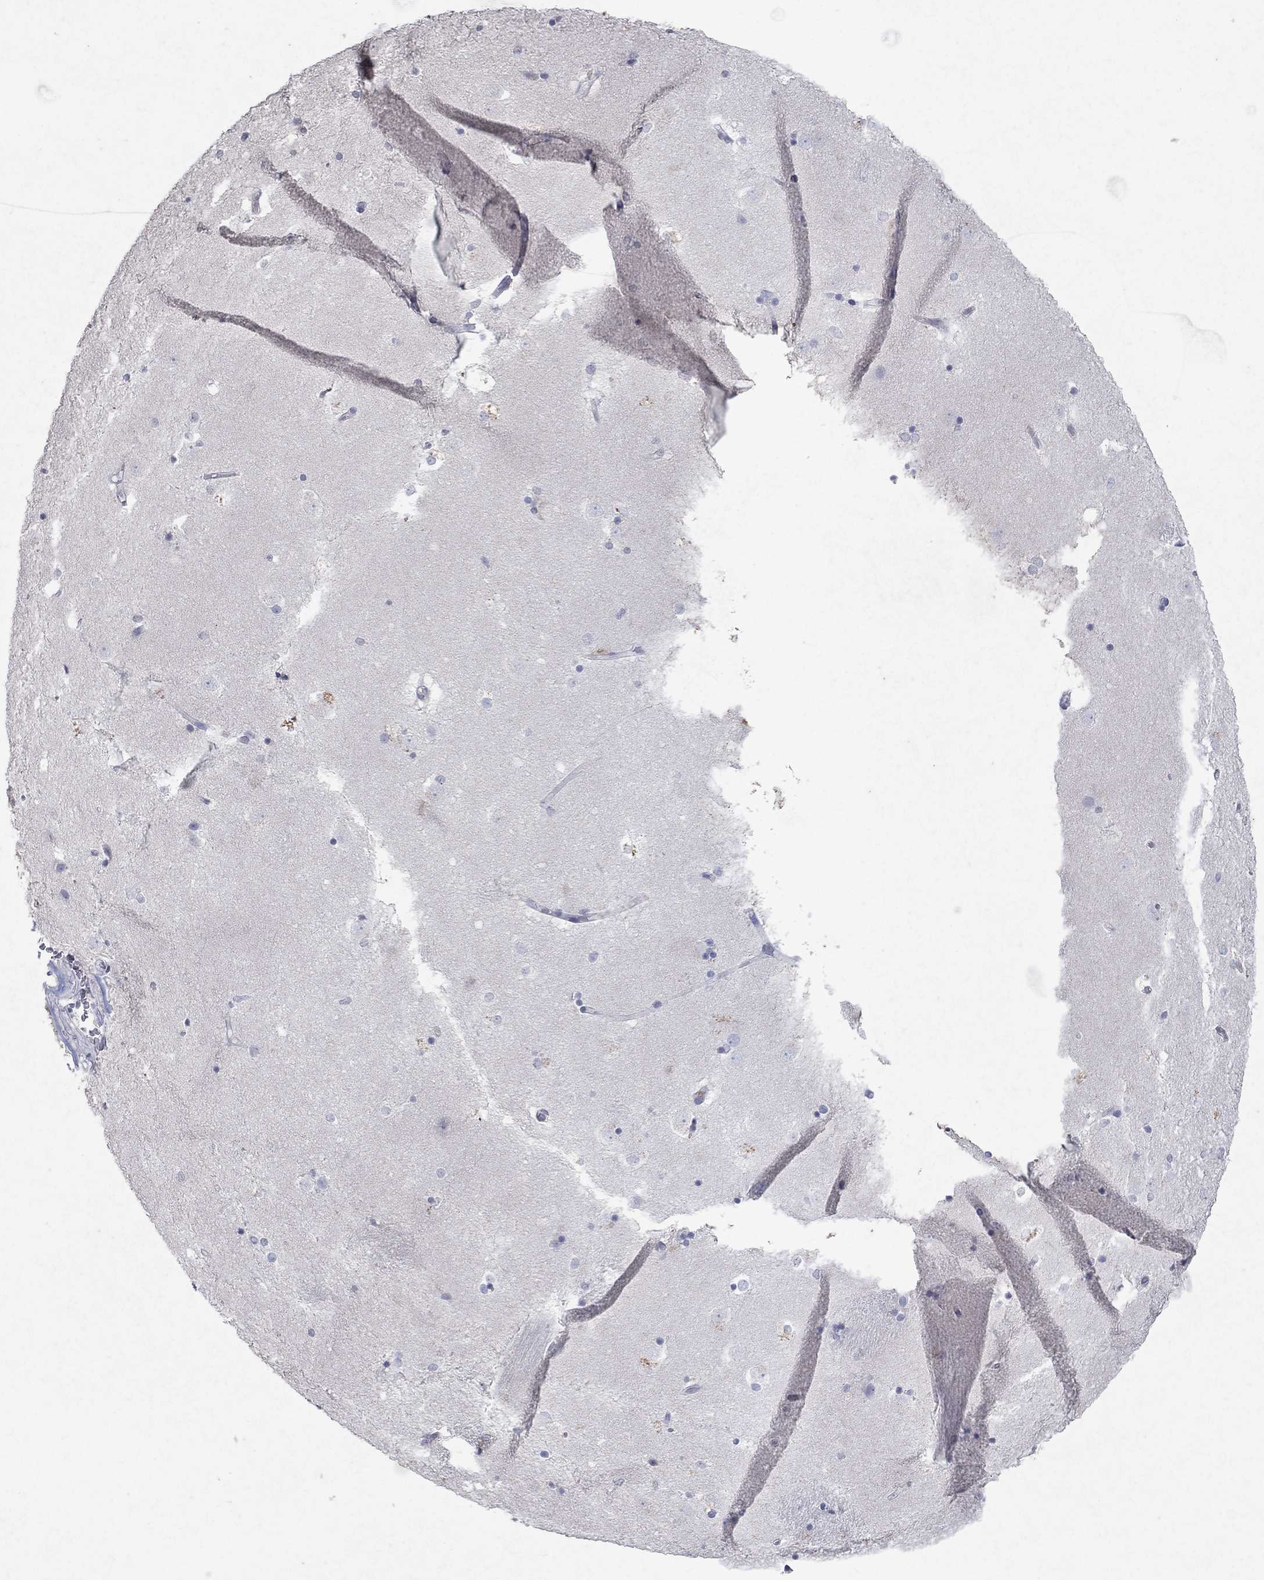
{"staining": {"intensity": "negative", "quantity": "none", "location": "none"}, "tissue": "caudate", "cell_type": "Glial cells", "image_type": "normal", "snomed": [{"axis": "morphology", "description": "Normal tissue, NOS"}, {"axis": "topography", "description": "Lateral ventricle wall"}], "caption": "DAB immunohistochemical staining of normal human caudate reveals no significant positivity in glial cells. Nuclei are stained in blue.", "gene": "KRT40", "patient": {"sex": "male", "age": 51}}